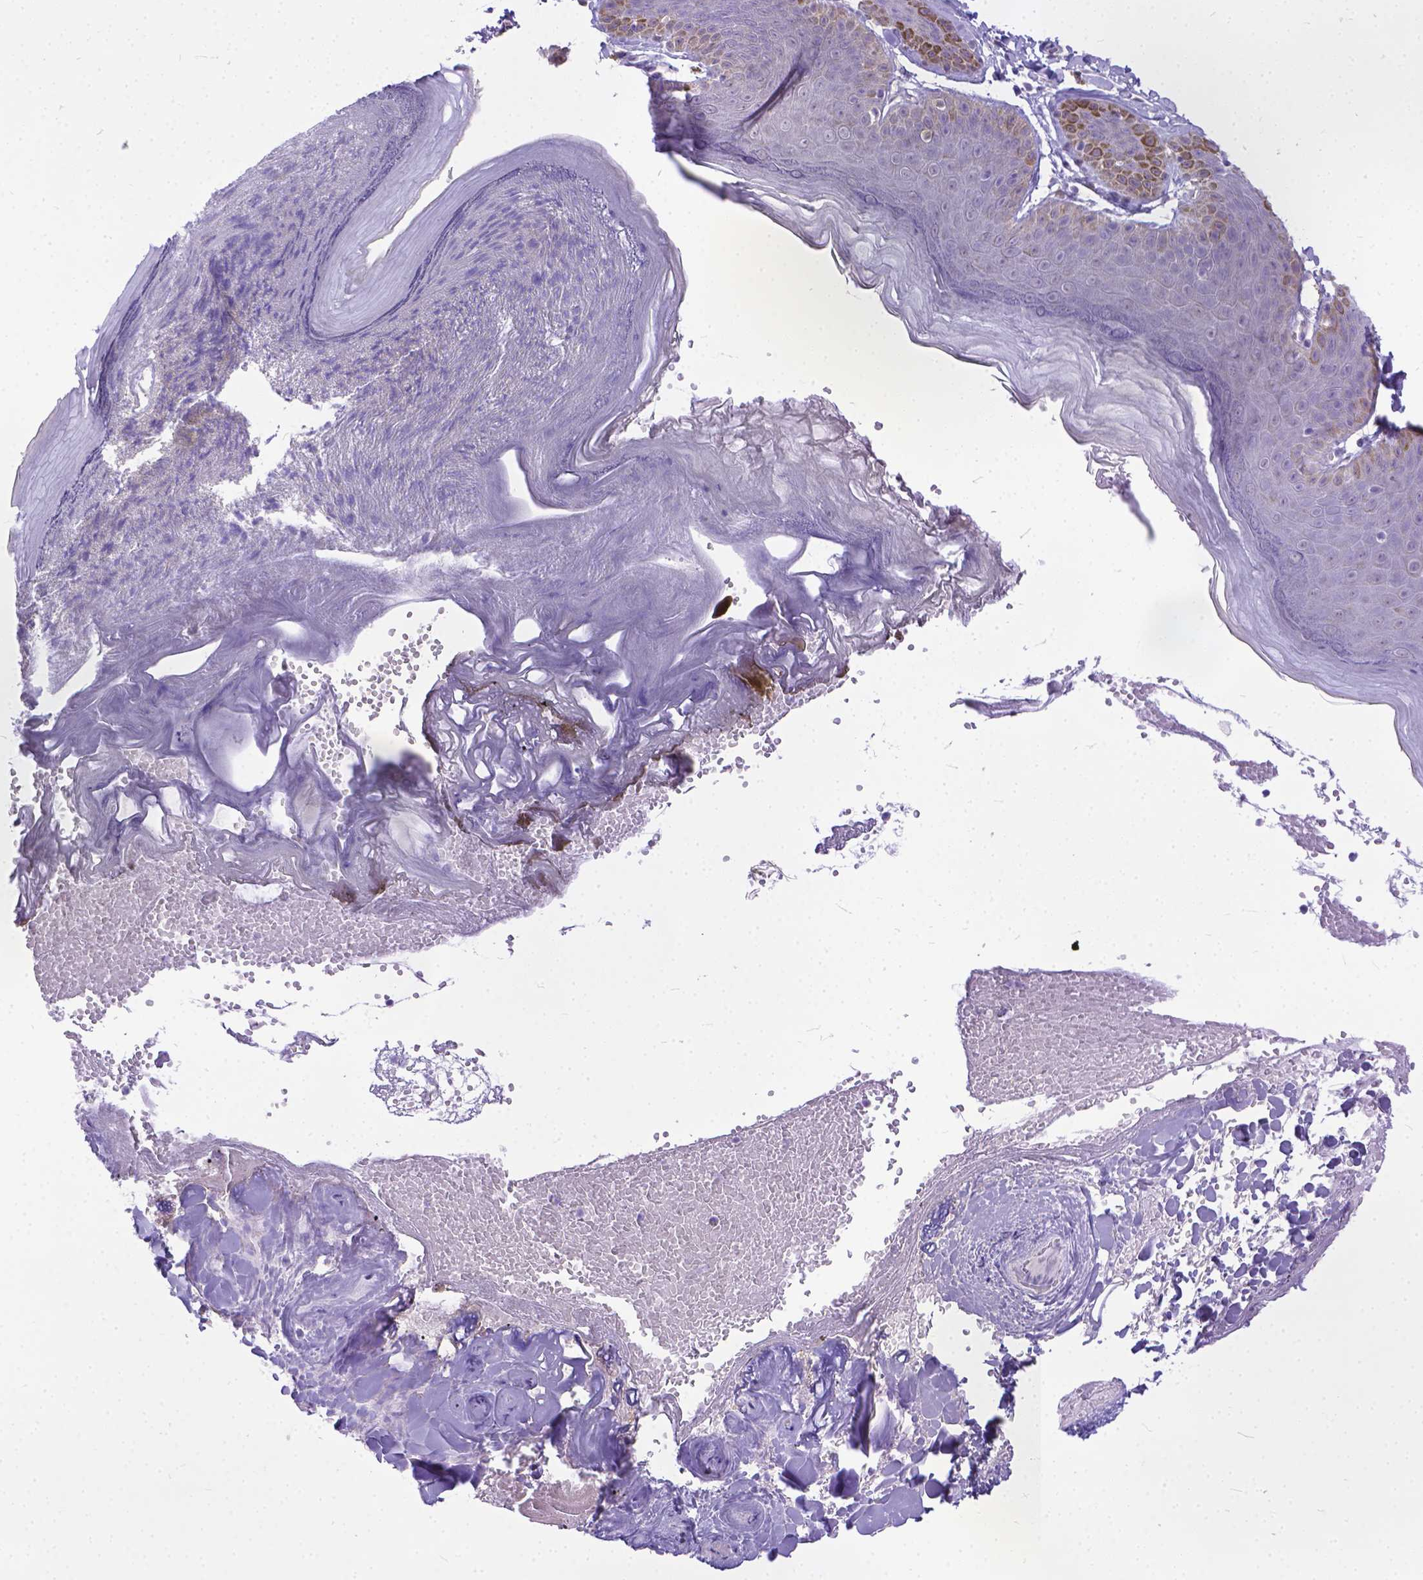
{"staining": {"intensity": "negative", "quantity": "none", "location": "none"}, "tissue": "skin", "cell_type": "Epidermal cells", "image_type": "normal", "snomed": [{"axis": "morphology", "description": "Normal tissue, NOS"}, {"axis": "topography", "description": "Anal"}], "caption": "Immunohistochemistry (IHC) photomicrograph of normal skin: human skin stained with DAB (3,3'-diaminobenzidine) demonstrates no significant protein staining in epidermal cells.", "gene": "TTLL6", "patient": {"sex": "male", "age": 53}}